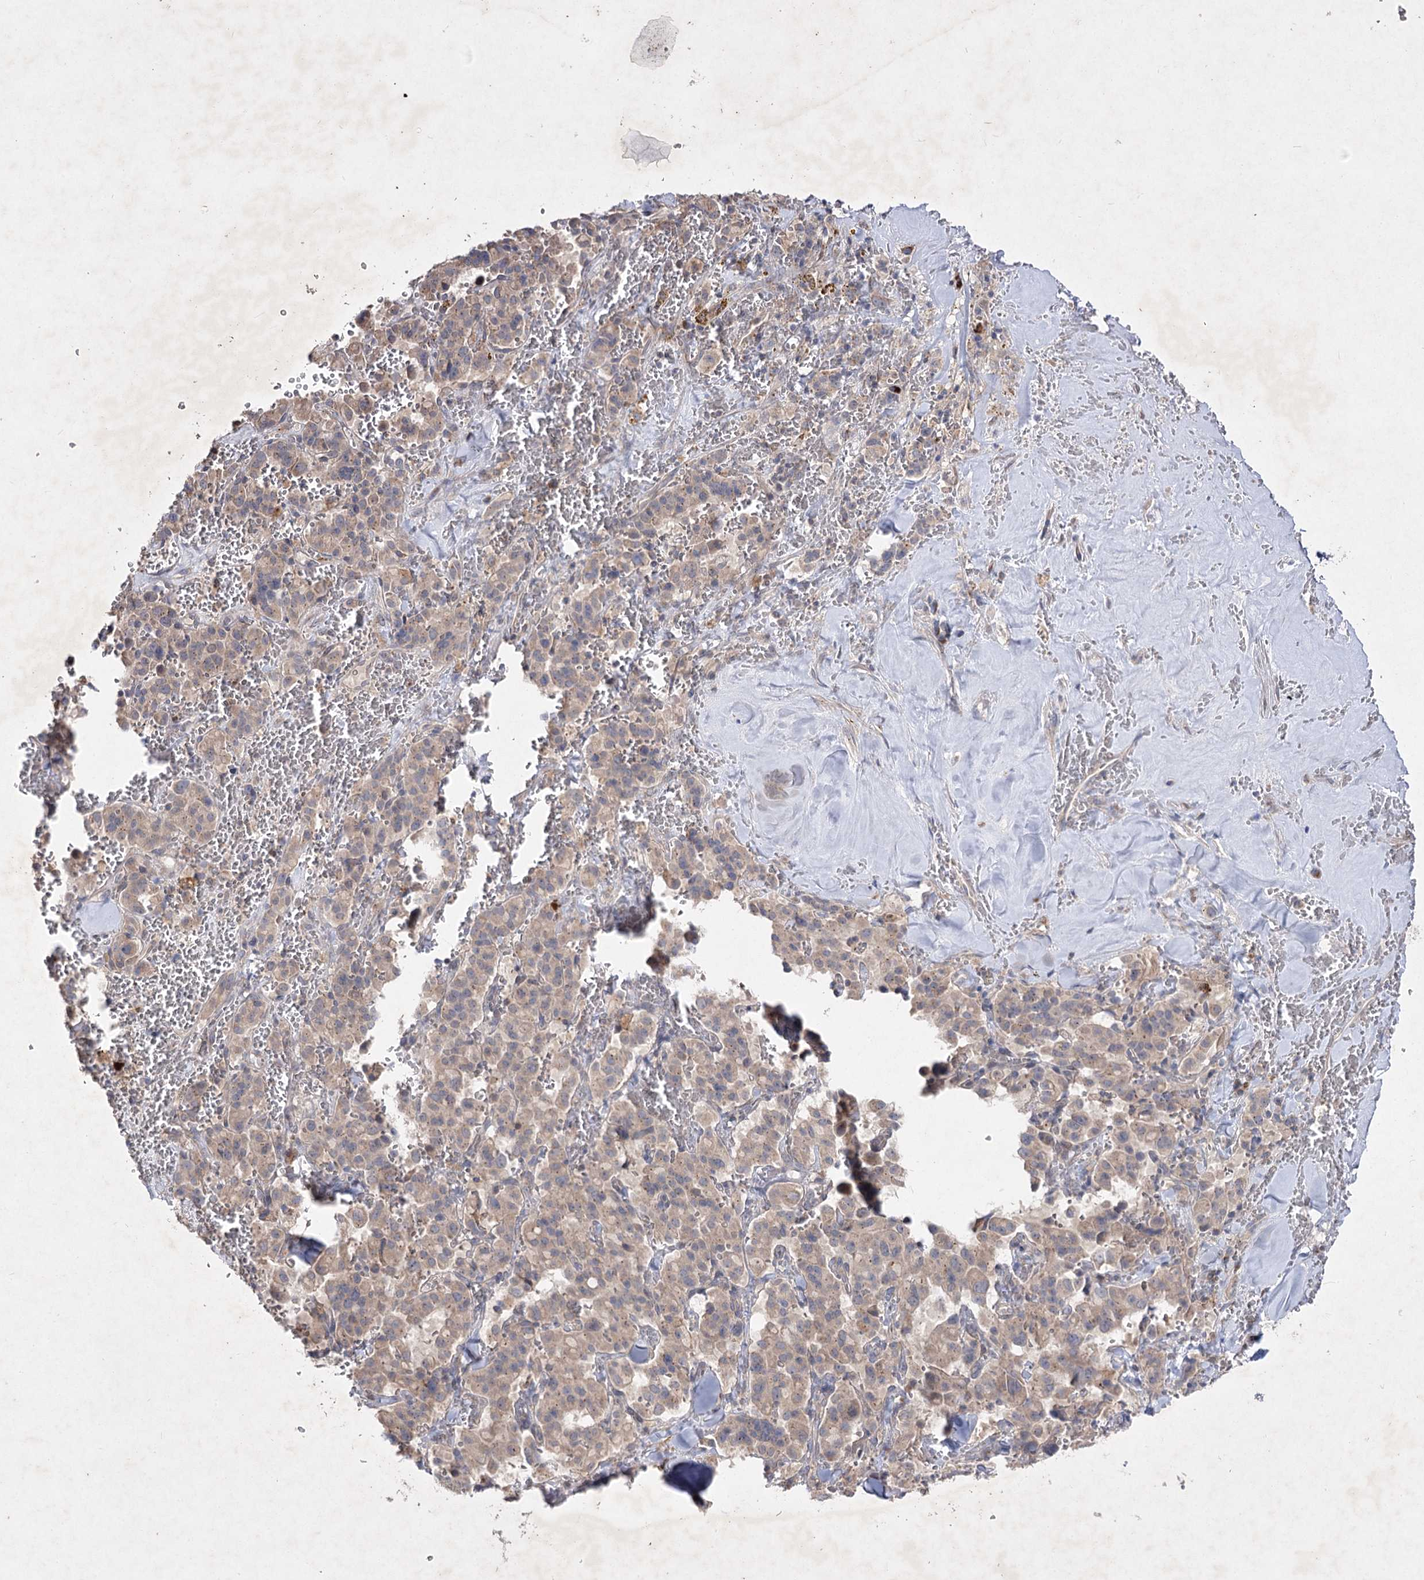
{"staining": {"intensity": "weak", "quantity": ">75%", "location": "cytoplasmic/membranous"}, "tissue": "pancreatic cancer", "cell_type": "Tumor cells", "image_type": "cancer", "snomed": [{"axis": "morphology", "description": "Adenocarcinoma, NOS"}, {"axis": "topography", "description": "Pancreas"}], "caption": "Immunohistochemical staining of adenocarcinoma (pancreatic) displays low levels of weak cytoplasmic/membranous protein positivity in about >75% of tumor cells. (DAB (3,3'-diaminobenzidine) IHC, brown staining for protein, blue staining for nuclei).", "gene": "CIB2", "patient": {"sex": "male", "age": 65}}